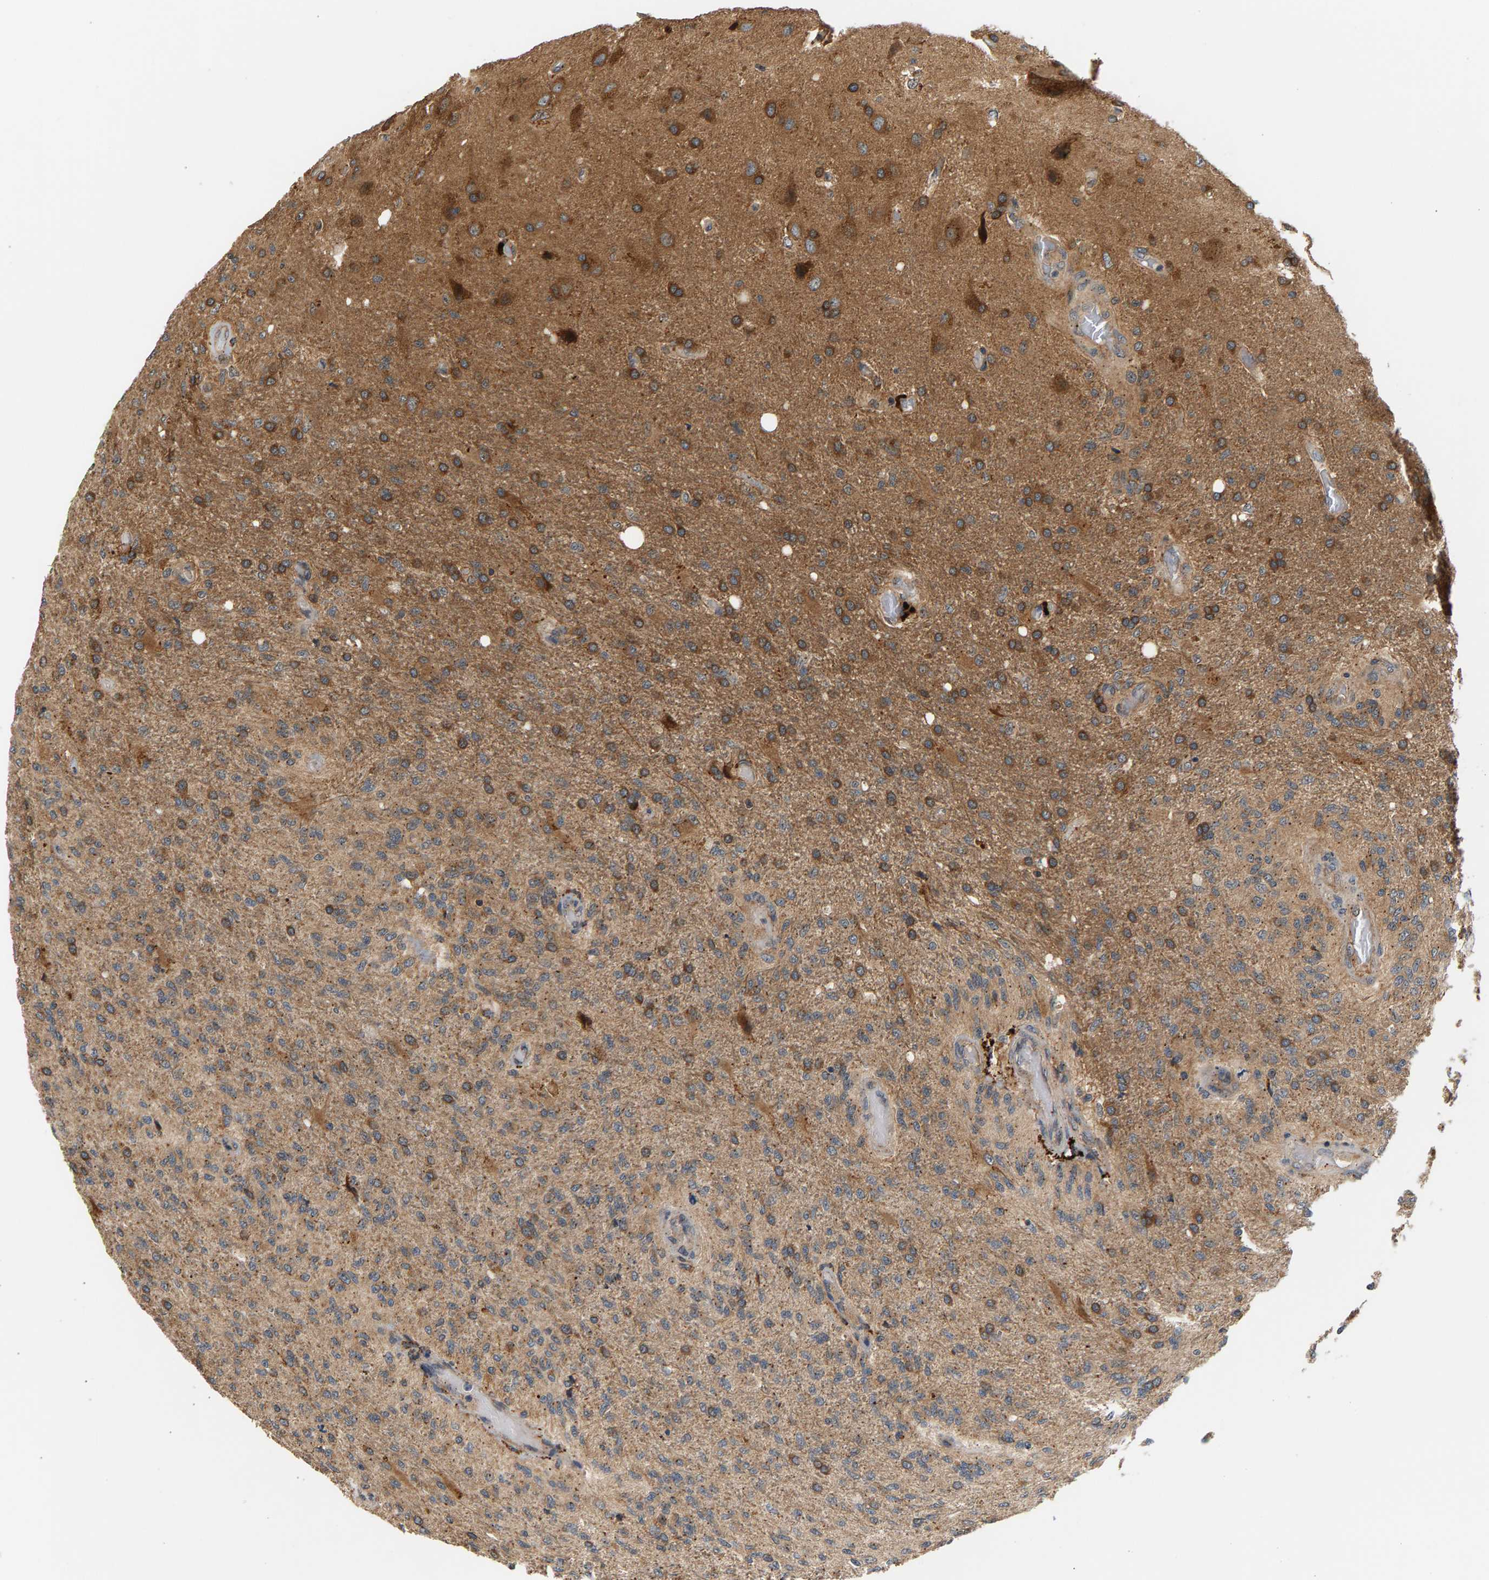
{"staining": {"intensity": "moderate", "quantity": ">75%", "location": "cytoplasmic/membranous"}, "tissue": "glioma", "cell_type": "Tumor cells", "image_type": "cancer", "snomed": [{"axis": "morphology", "description": "Normal tissue, NOS"}, {"axis": "morphology", "description": "Glioma, malignant, High grade"}, {"axis": "topography", "description": "Cerebral cortex"}], "caption": "Protein staining by immunohistochemistry (IHC) displays moderate cytoplasmic/membranous staining in about >75% of tumor cells in glioma.", "gene": "MAP2K5", "patient": {"sex": "male", "age": 77}}